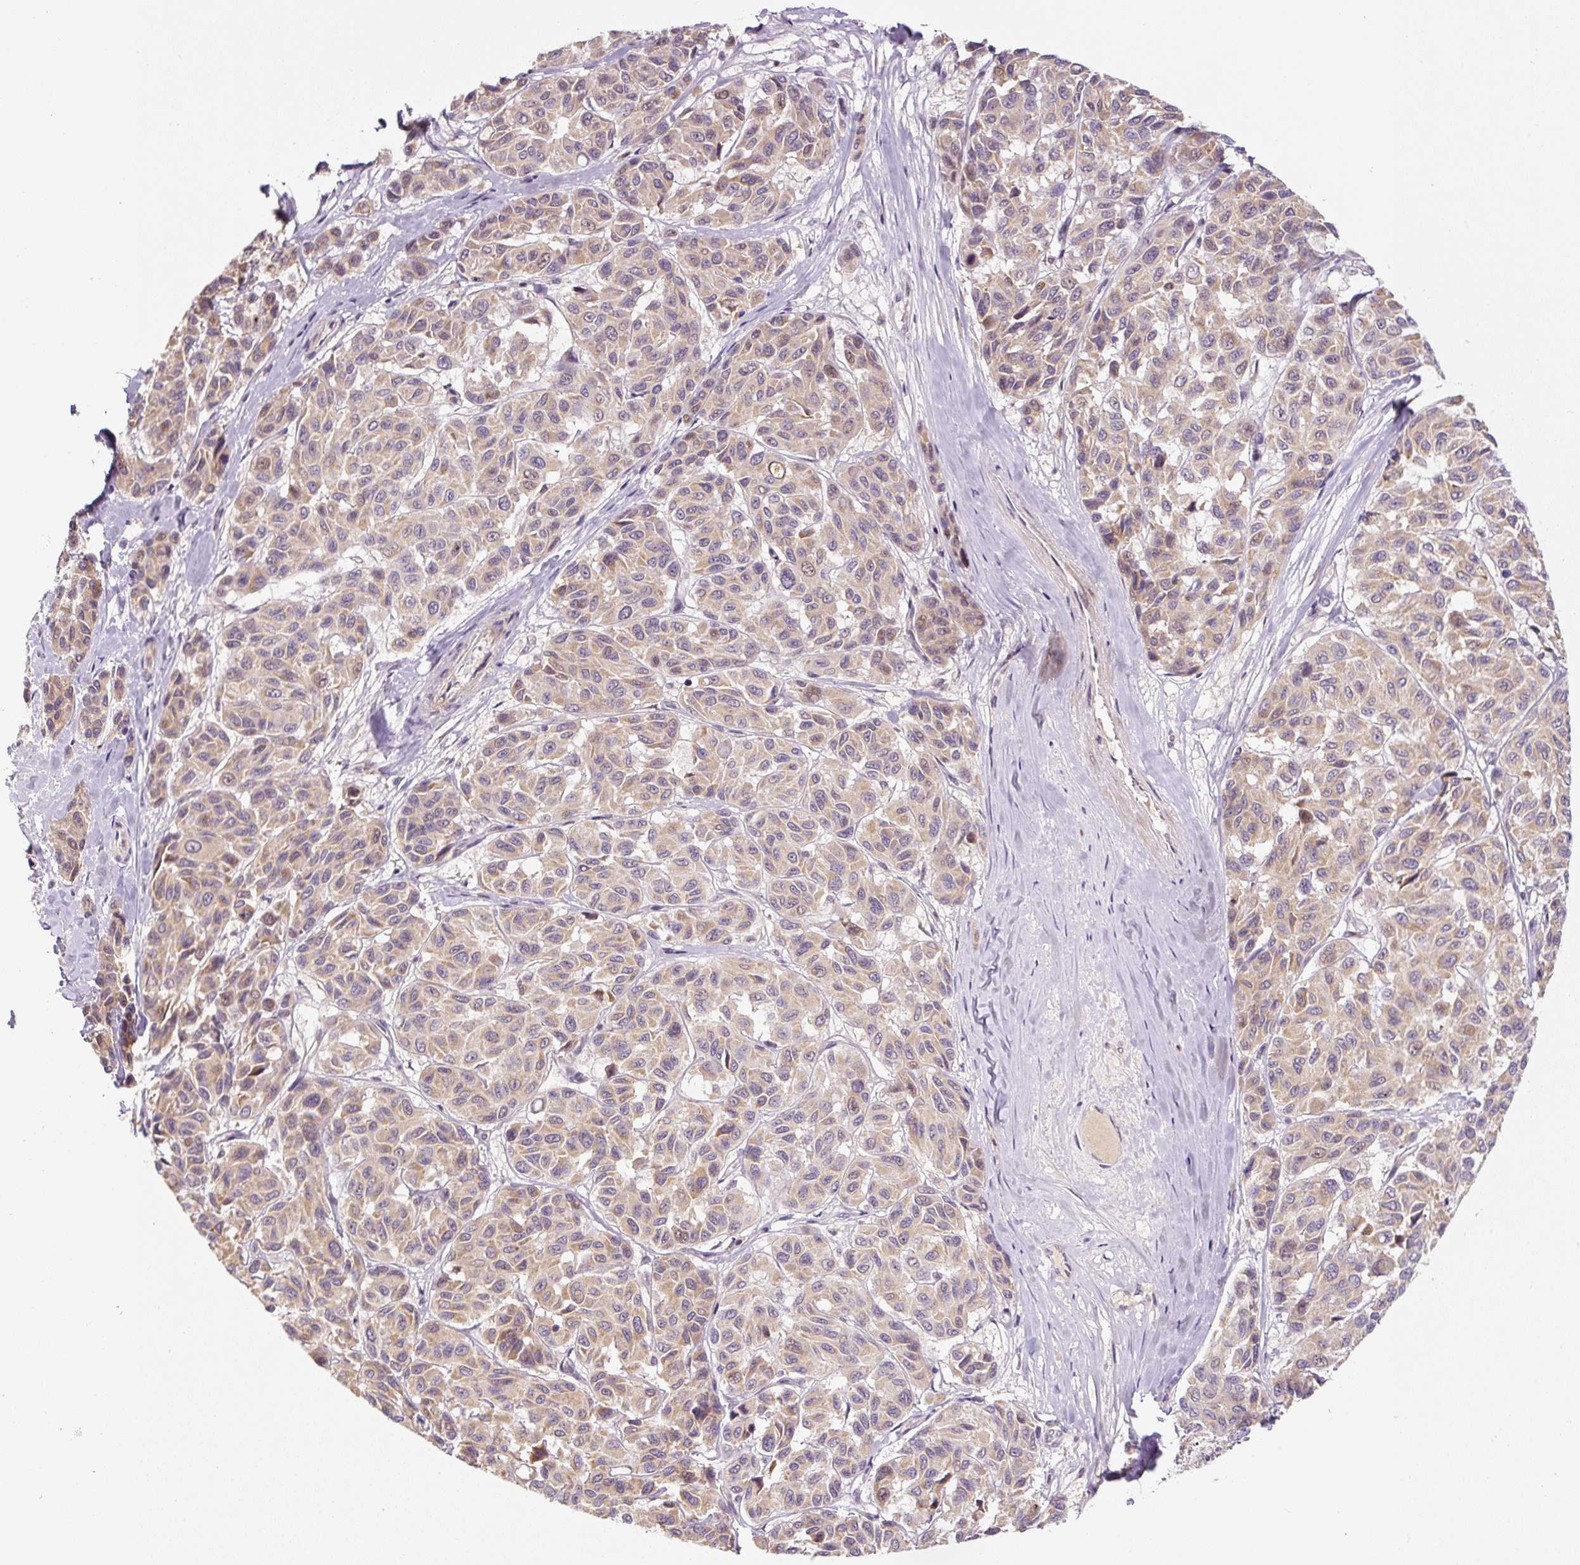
{"staining": {"intensity": "weak", "quantity": ">75%", "location": "cytoplasmic/membranous"}, "tissue": "melanoma", "cell_type": "Tumor cells", "image_type": "cancer", "snomed": [{"axis": "morphology", "description": "Malignant melanoma, NOS"}, {"axis": "topography", "description": "Skin"}], "caption": "A high-resolution image shows immunohistochemistry (IHC) staining of melanoma, which exhibits weak cytoplasmic/membranous expression in about >75% of tumor cells.", "gene": "PRKAA2", "patient": {"sex": "female", "age": 66}}